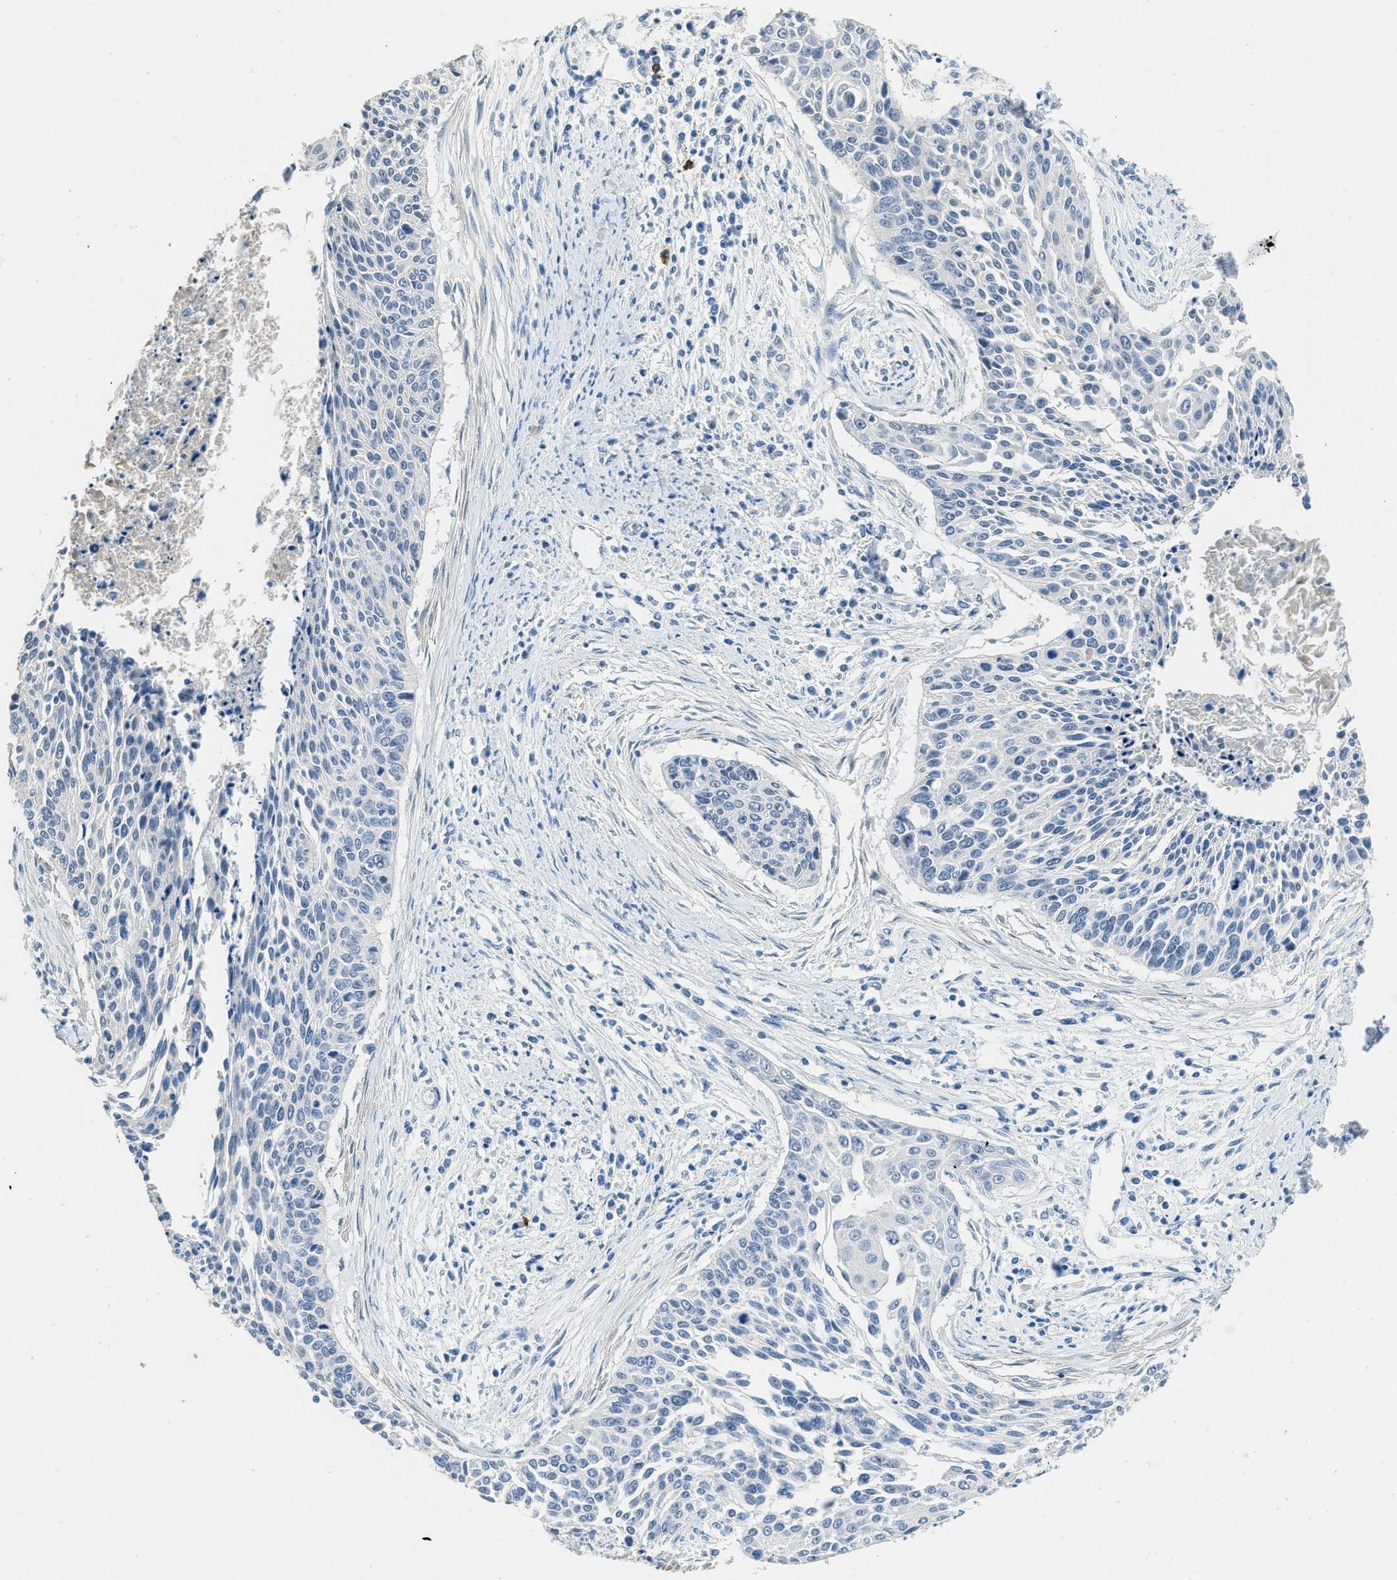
{"staining": {"intensity": "negative", "quantity": "none", "location": "none"}, "tissue": "cervical cancer", "cell_type": "Tumor cells", "image_type": "cancer", "snomed": [{"axis": "morphology", "description": "Squamous cell carcinoma, NOS"}, {"axis": "topography", "description": "Cervix"}], "caption": "Image shows no significant protein positivity in tumor cells of cervical cancer. (Immunohistochemistry, brightfield microscopy, high magnification).", "gene": "TIMD4", "patient": {"sex": "female", "age": 55}}